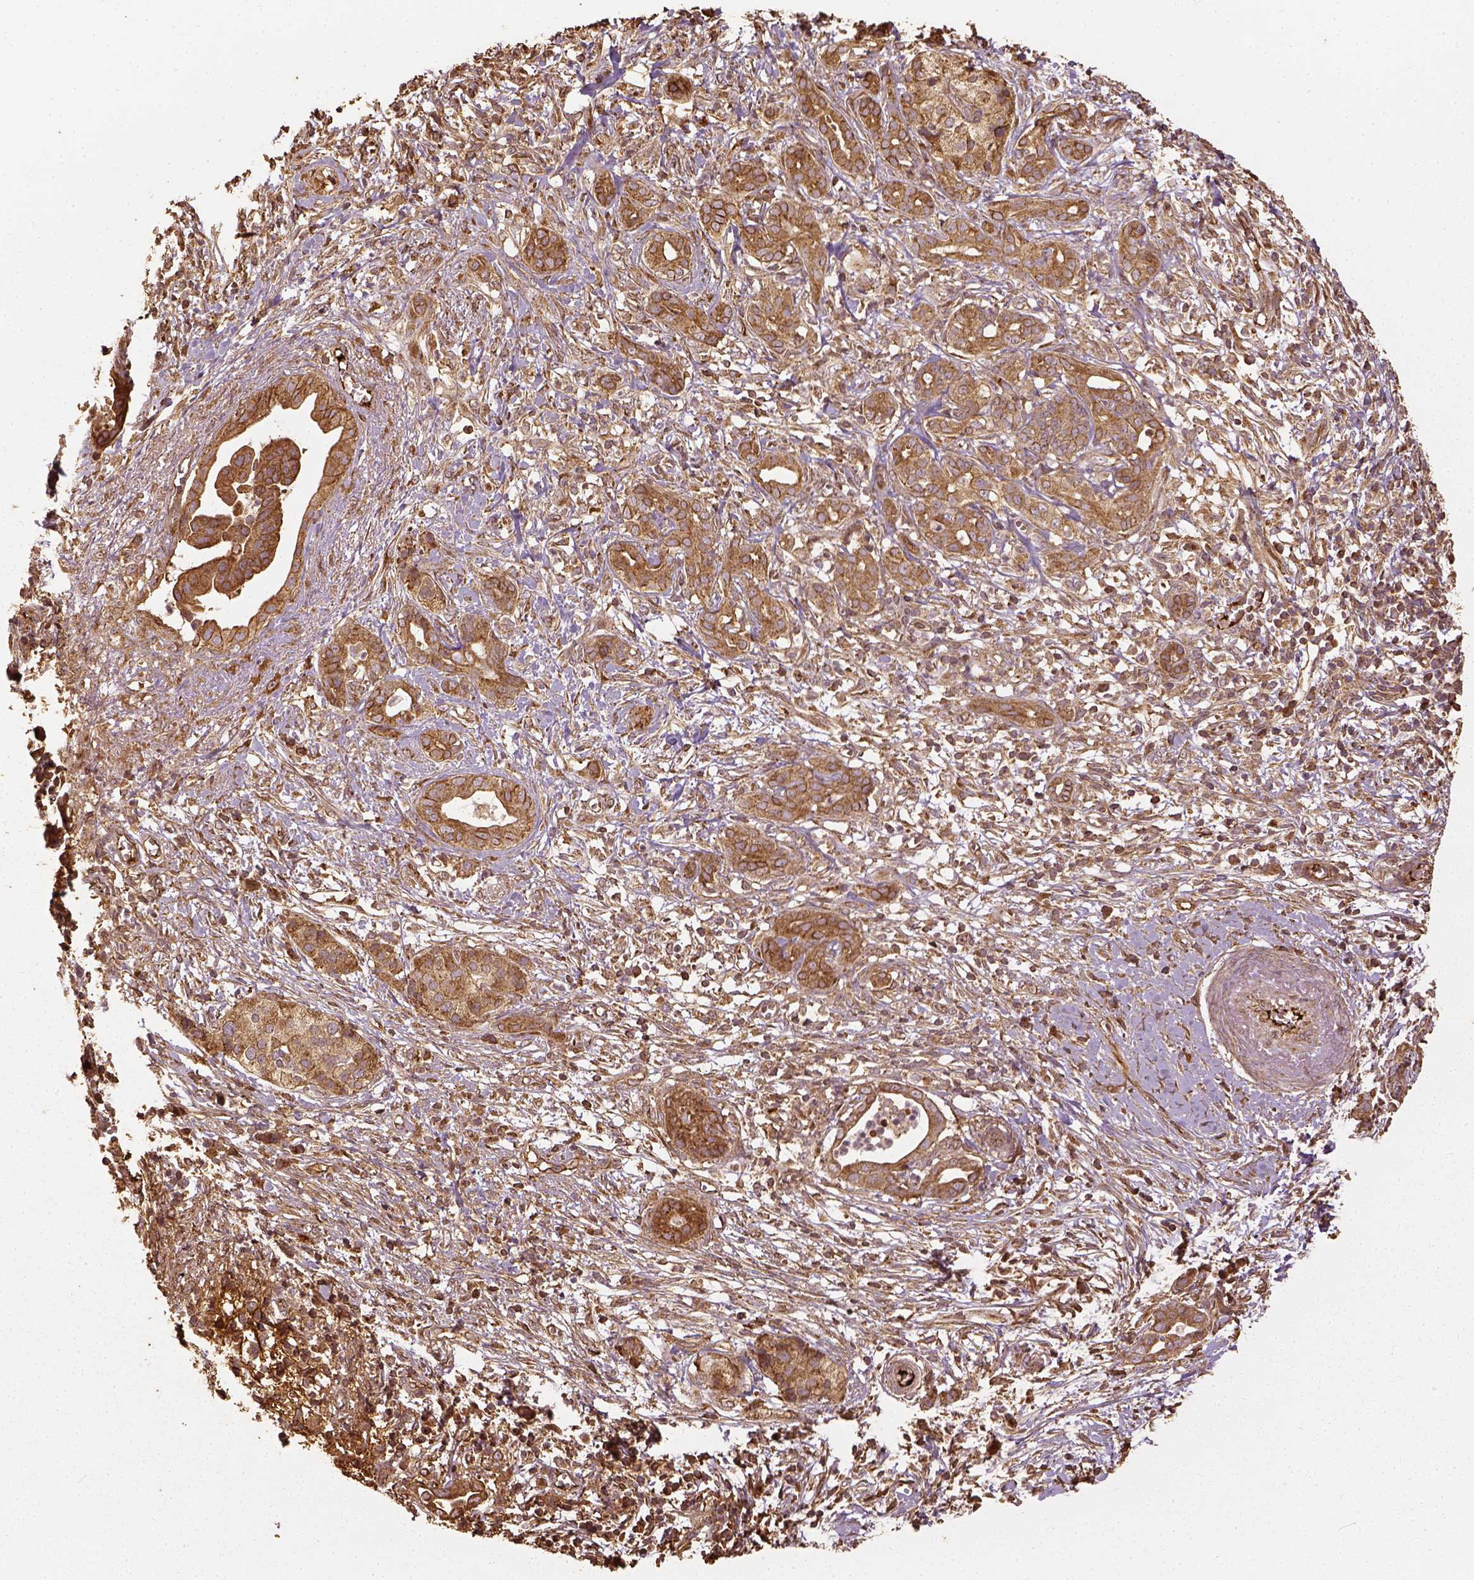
{"staining": {"intensity": "moderate", "quantity": ">75%", "location": "cytoplasmic/membranous"}, "tissue": "pancreatic cancer", "cell_type": "Tumor cells", "image_type": "cancer", "snomed": [{"axis": "morphology", "description": "Adenocarcinoma, NOS"}, {"axis": "topography", "description": "Pancreas"}], "caption": "Protein staining demonstrates moderate cytoplasmic/membranous expression in about >75% of tumor cells in adenocarcinoma (pancreatic).", "gene": "VEGFA", "patient": {"sex": "male", "age": 61}}